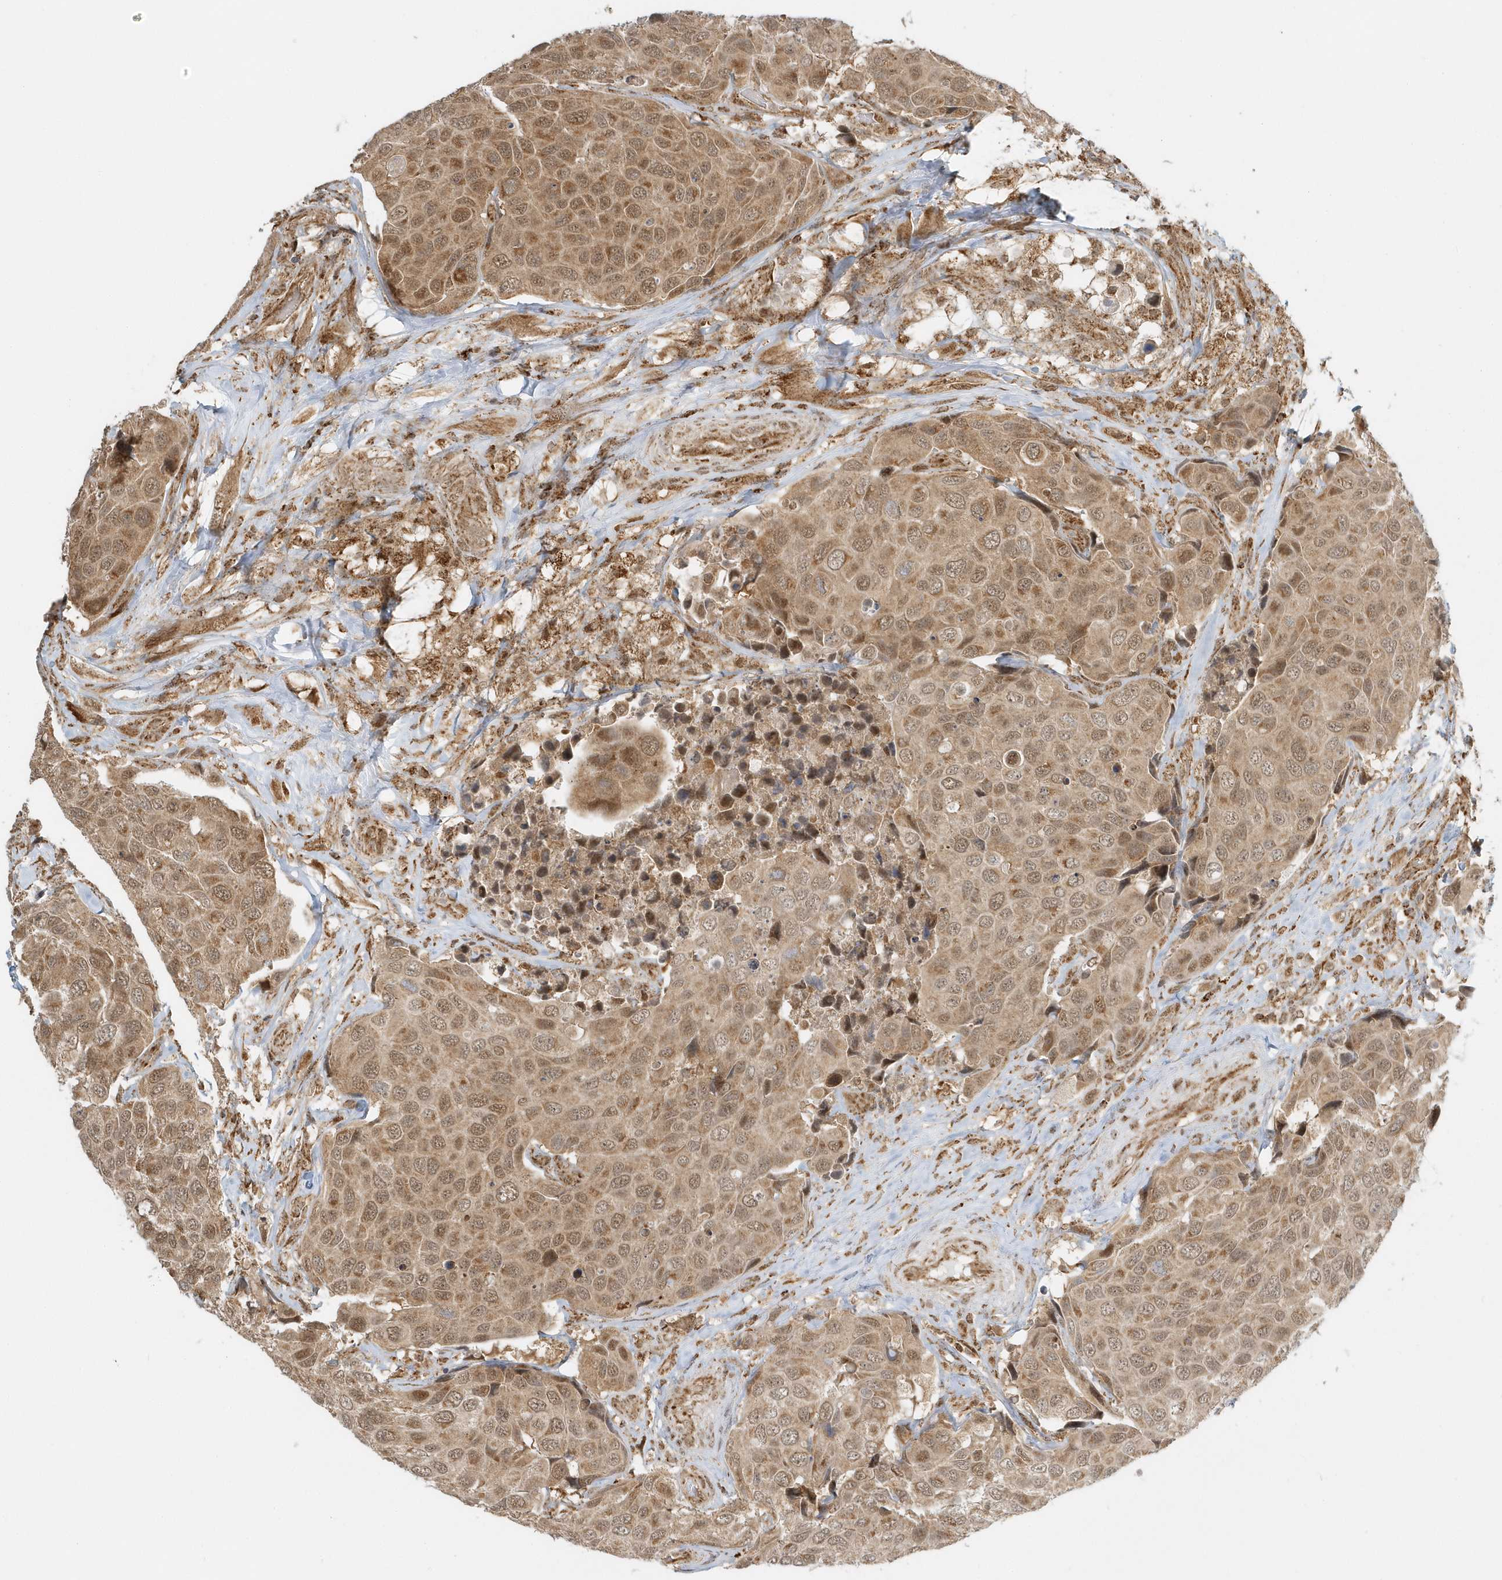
{"staining": {"intensity": "moderate", "quantity": ">75%", "location": "cytoplasmic/membranous,nuclear"}, "tissue": "urothelial cancer", "cell_type": "Tumor cells", "image_type": "cancer", "snomed": [{"axis": "morphology", "description": "Urothelial carcinoma, High grade"}, {"axis": "topography", "description": "Urinary bladder"}], "caption": "Protein analysis of urothelial carcinoma (high-grade) tissue displays moderate cytoplasmic/membranous and nuclear staining in about >75% of tumor cells. Using DAB (brown) and hematoxylin (blue) stains, captured at high magnification using brightfield microscopy.", "gene": "PSMD6", "patient": {"sex": "male", "age": 74}}